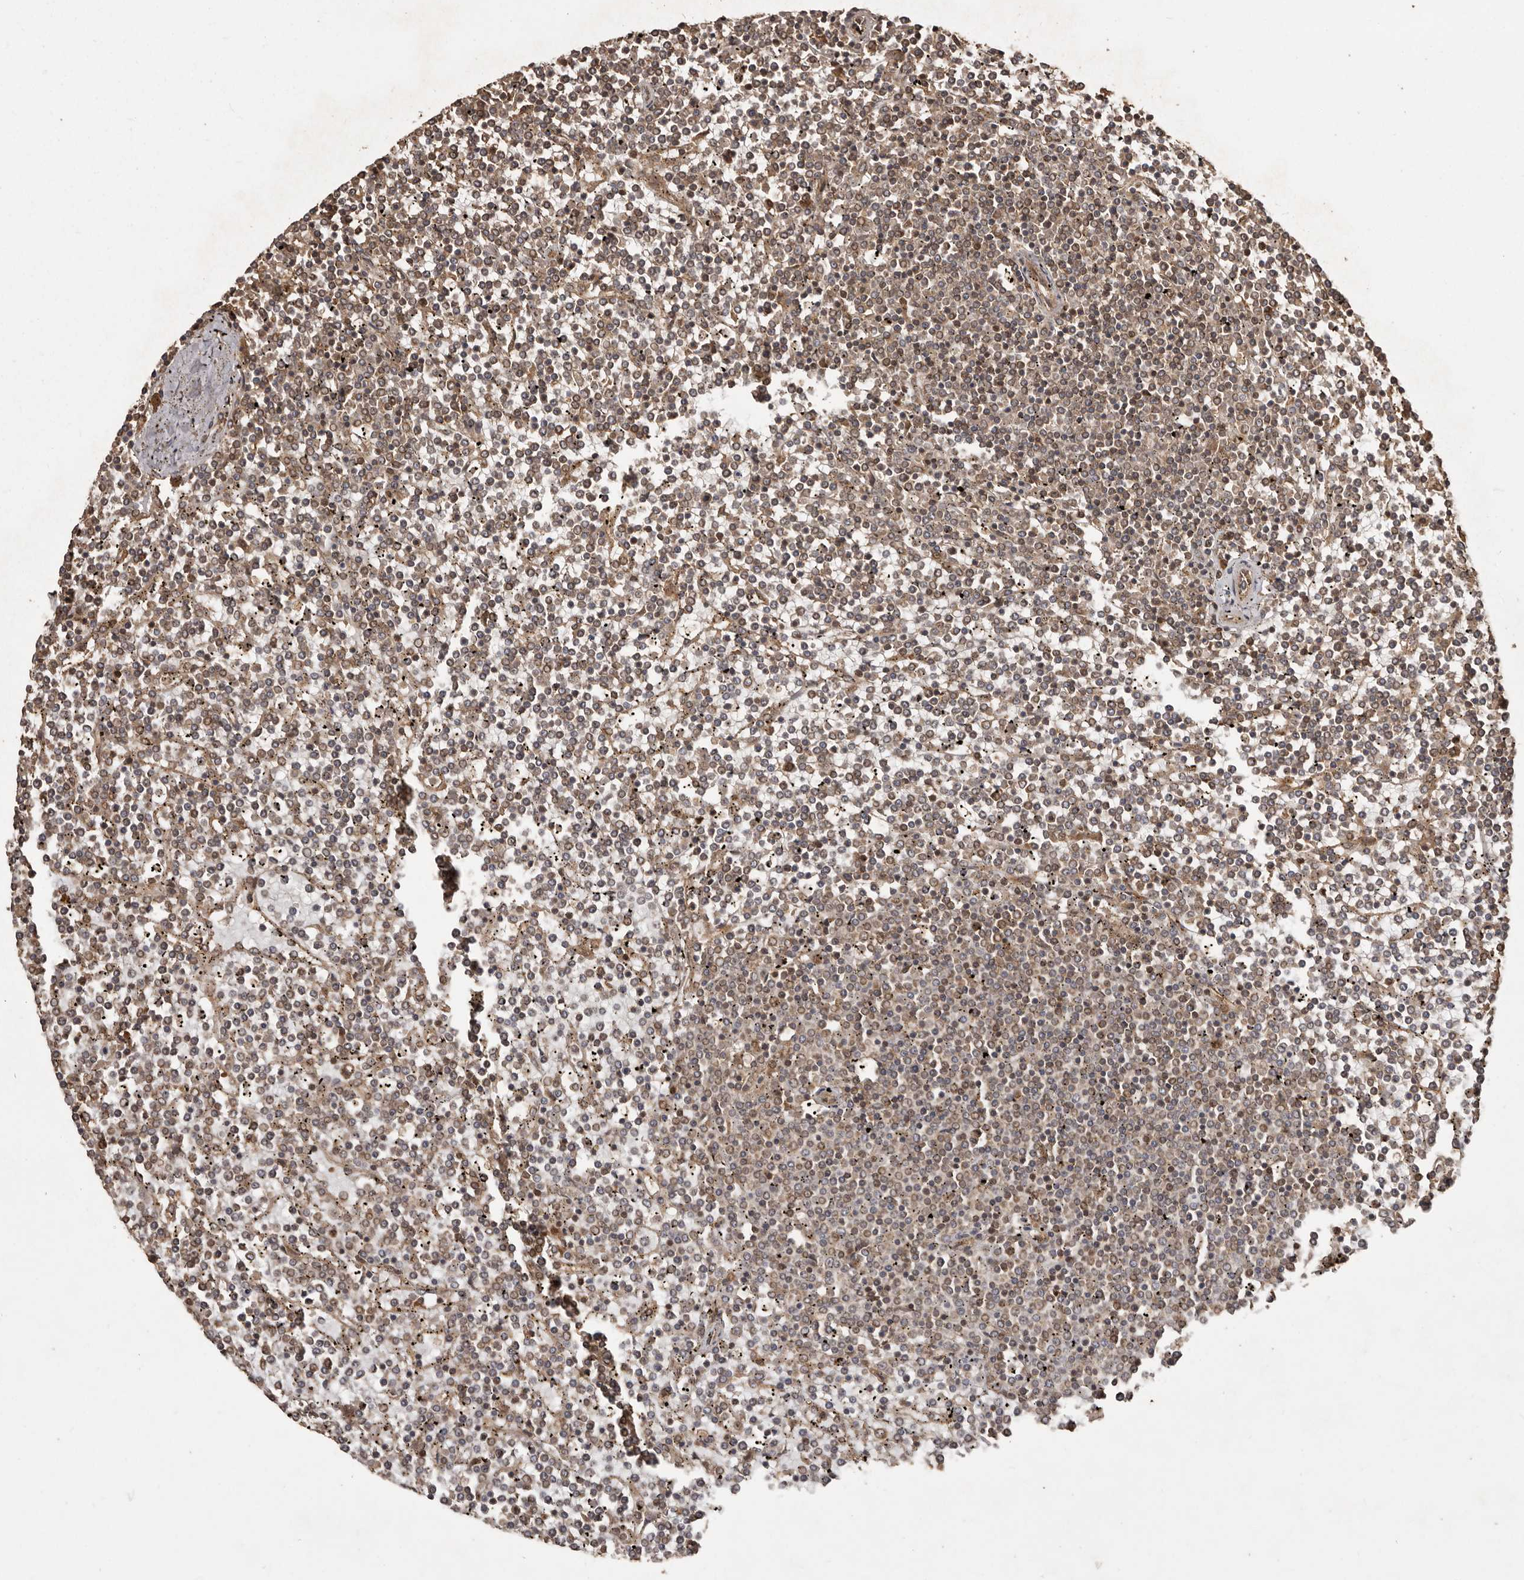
{"staining": {"intensity": "weak", "quantity": "25%-75%", "location": "cytoplasmic/membranous,nuclear"}, "tissue": "lymphoma", "cell_type": "Tumor cells", "image_type": "cancer", "snomed": [{"axis": "morphology", "description": "Malignant lymphoma, non-Hodgkin's type, Low grade"}, {"axis": "topography", "description": "Spleen"}], "caption": "Human malignant lymphoma, non-Hodgkin's type (low-grade) stained with a protein marker reveals weak staining in tumor cells.", "gene": "NUP43", "patient": {"sex": "female", "age": 19}}